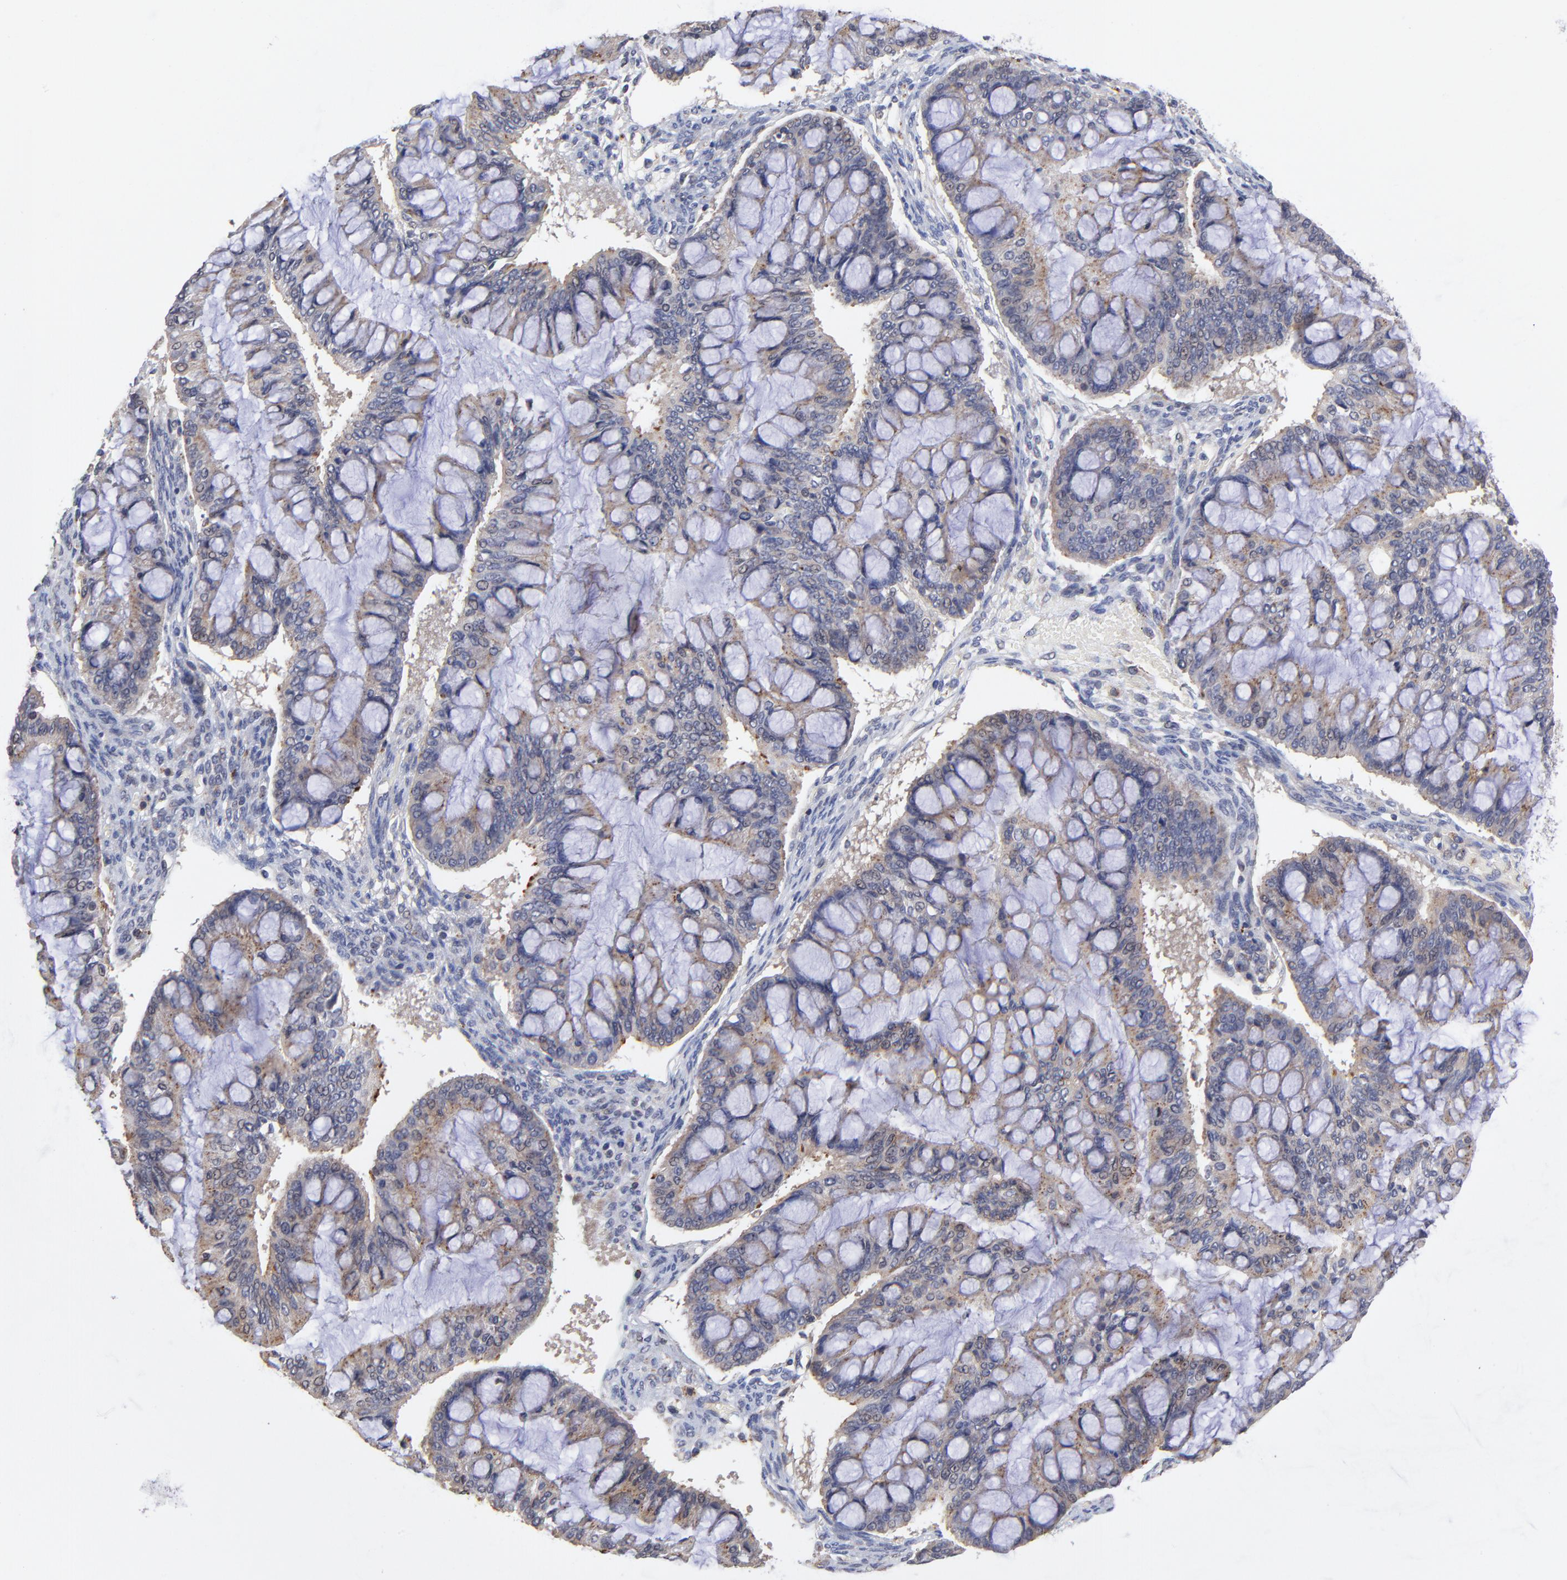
{"staining": {"intensity": "moderate", "quantity": "25%-75%", "location": "cytoplasmic/membranous"}, "tissue": "ovarian cancer", "cell_type": "Tumor cells", "image_type": "cancer", "snomed": [{"axis": "morphology", "description": "Cystadenocarcinoma, mucinous, NOS"}, {"axis": "topography", "description": "Ovary"}], "caption": "This is an image of immunohistochemistry staining of ovarian mucinous cystadenocarcinoma, which shows moderate staining in the cytoplasmic/membranous of tumor cells.", "gene": "PDE4B", "patient": {"sex": "female", "age": 73}}